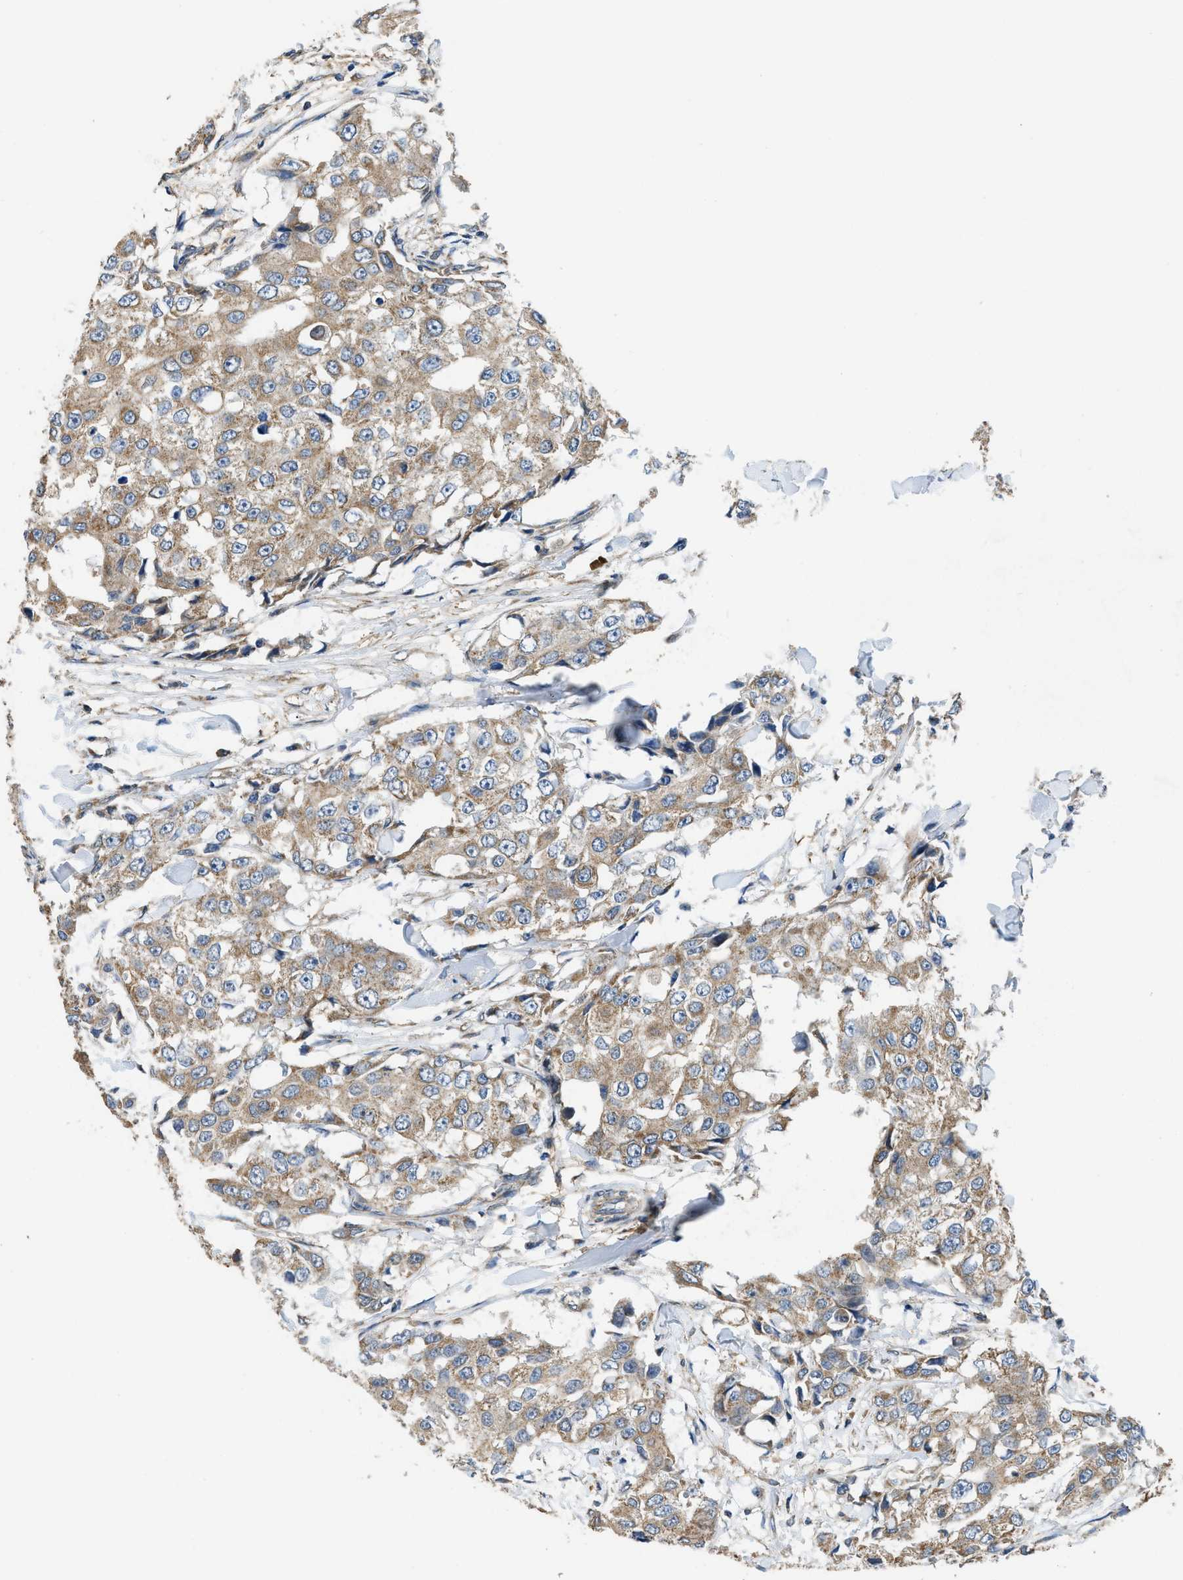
{"staining": {"intensity": "moderate", "quantity": ">75%", "location": "cytoplasmic/membranous"}, "tissue": "breast cancer", "cell_type": "Tumor cells", "image_type": "cancer", "snomed": [{"axis": "morphology", "description": "Duct carcinoma"}, {"axis": "topography", "description": "Breast"}], "caption": "A micrograph of human breast cancer stained for a protein reveals moderate cytoplasmic/membranous brown staining in tumor cells. (Brightfield microscopy of DAB IHC at high magnification).", "gene": "SSH2", "patient": {"sex": "female", "age": 27}}